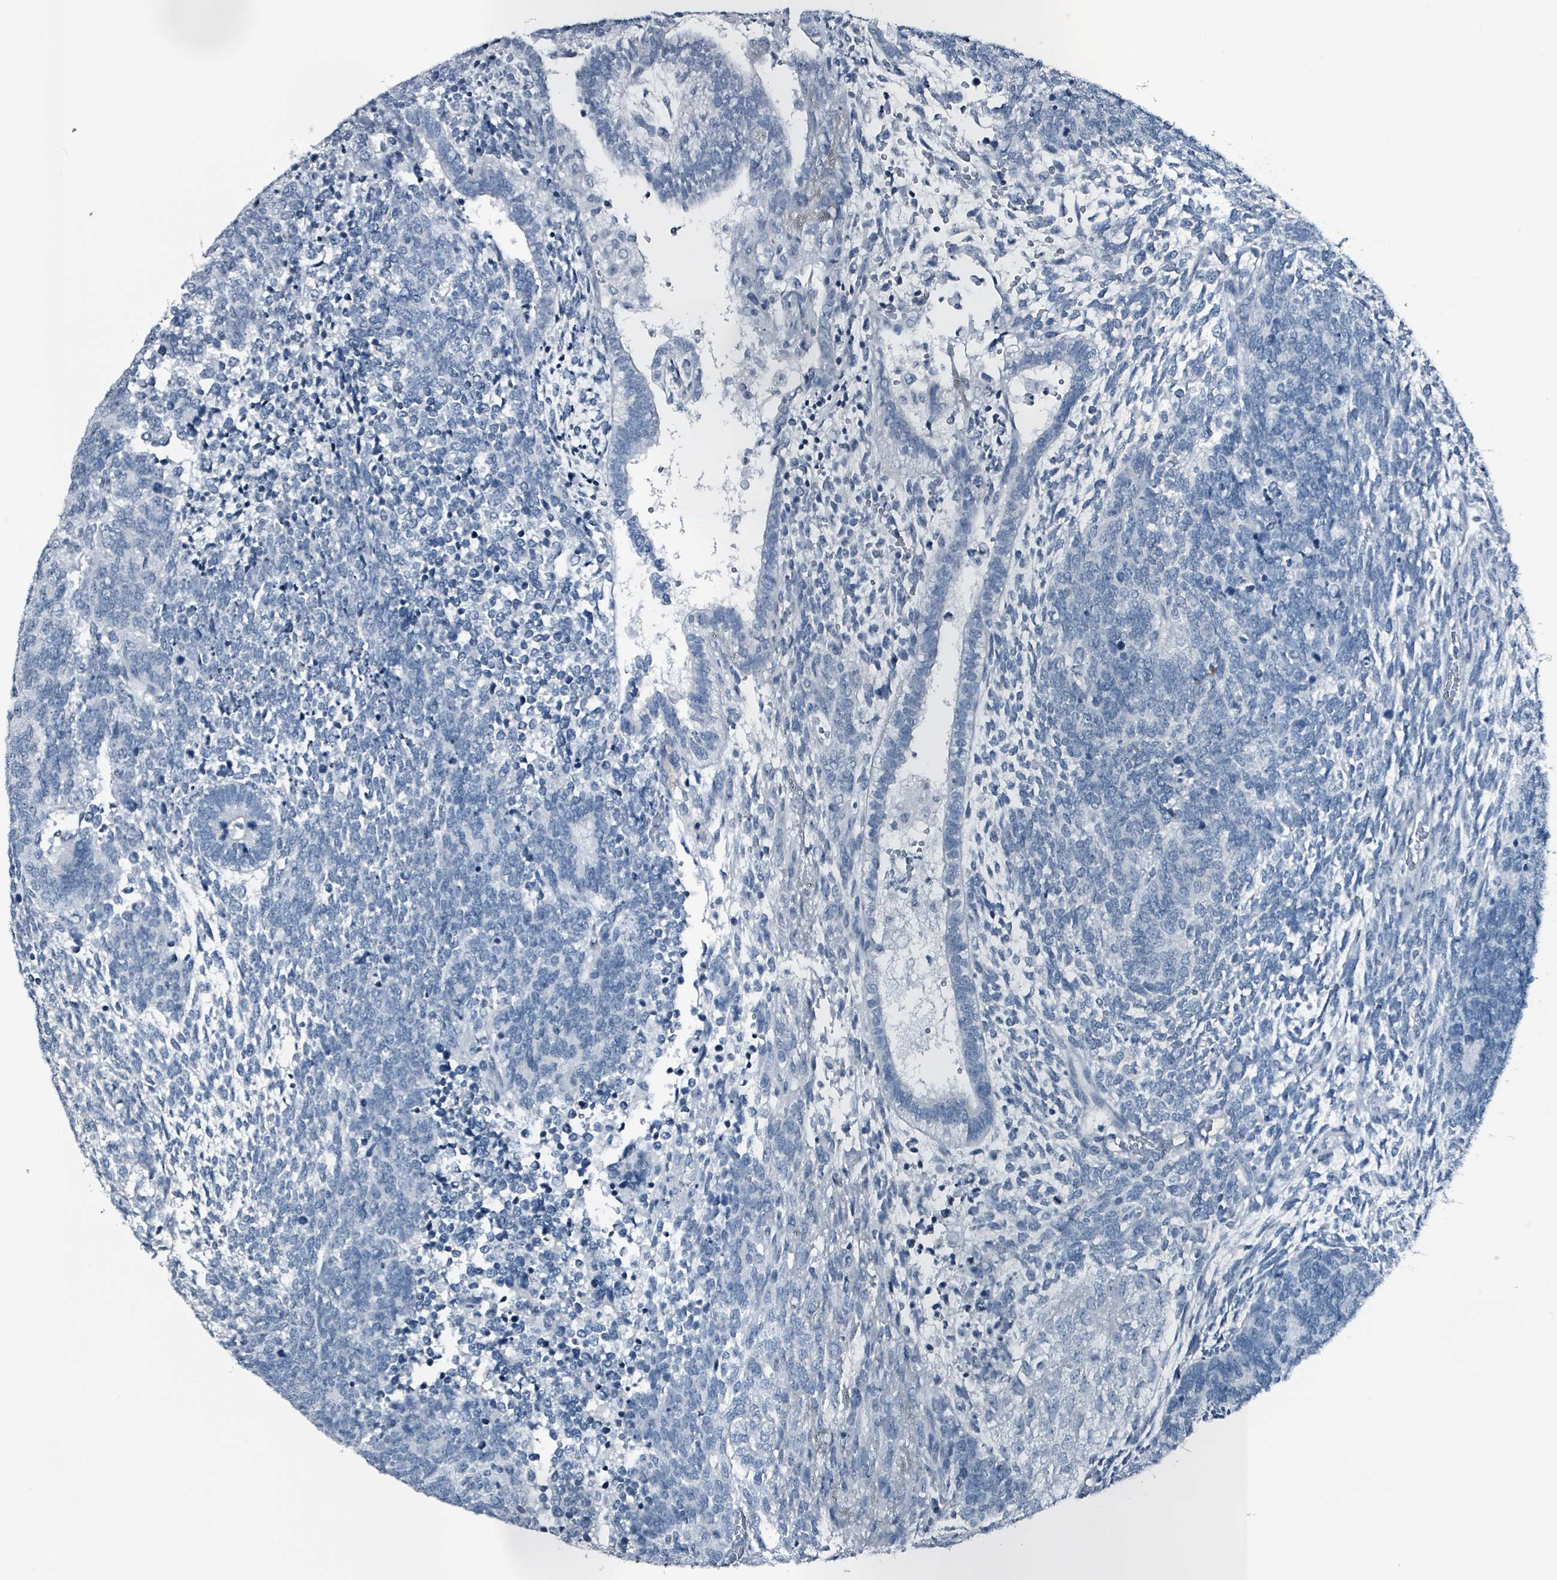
{"staining": {"intensity": "negative", "quantity": "none", "location": "none"}, "tissue": "testis cancer", "cell_type": "Tumor cells", "image_type": "cancer", "snomed": [{"axis": "morphology", "description": "Carcinoma, Embryonal, NOS"}, {"axis": "topography", "description": "Testis"}], "caption": "High magnification brightfield microscopy of testis embryonal carcinoma stained with DAB (brown) and counterstained with hematoxylin (blue): tumor cells show no significant staining.", "gene": "CA9", "patient": {"sex": "male", "age": 23}}